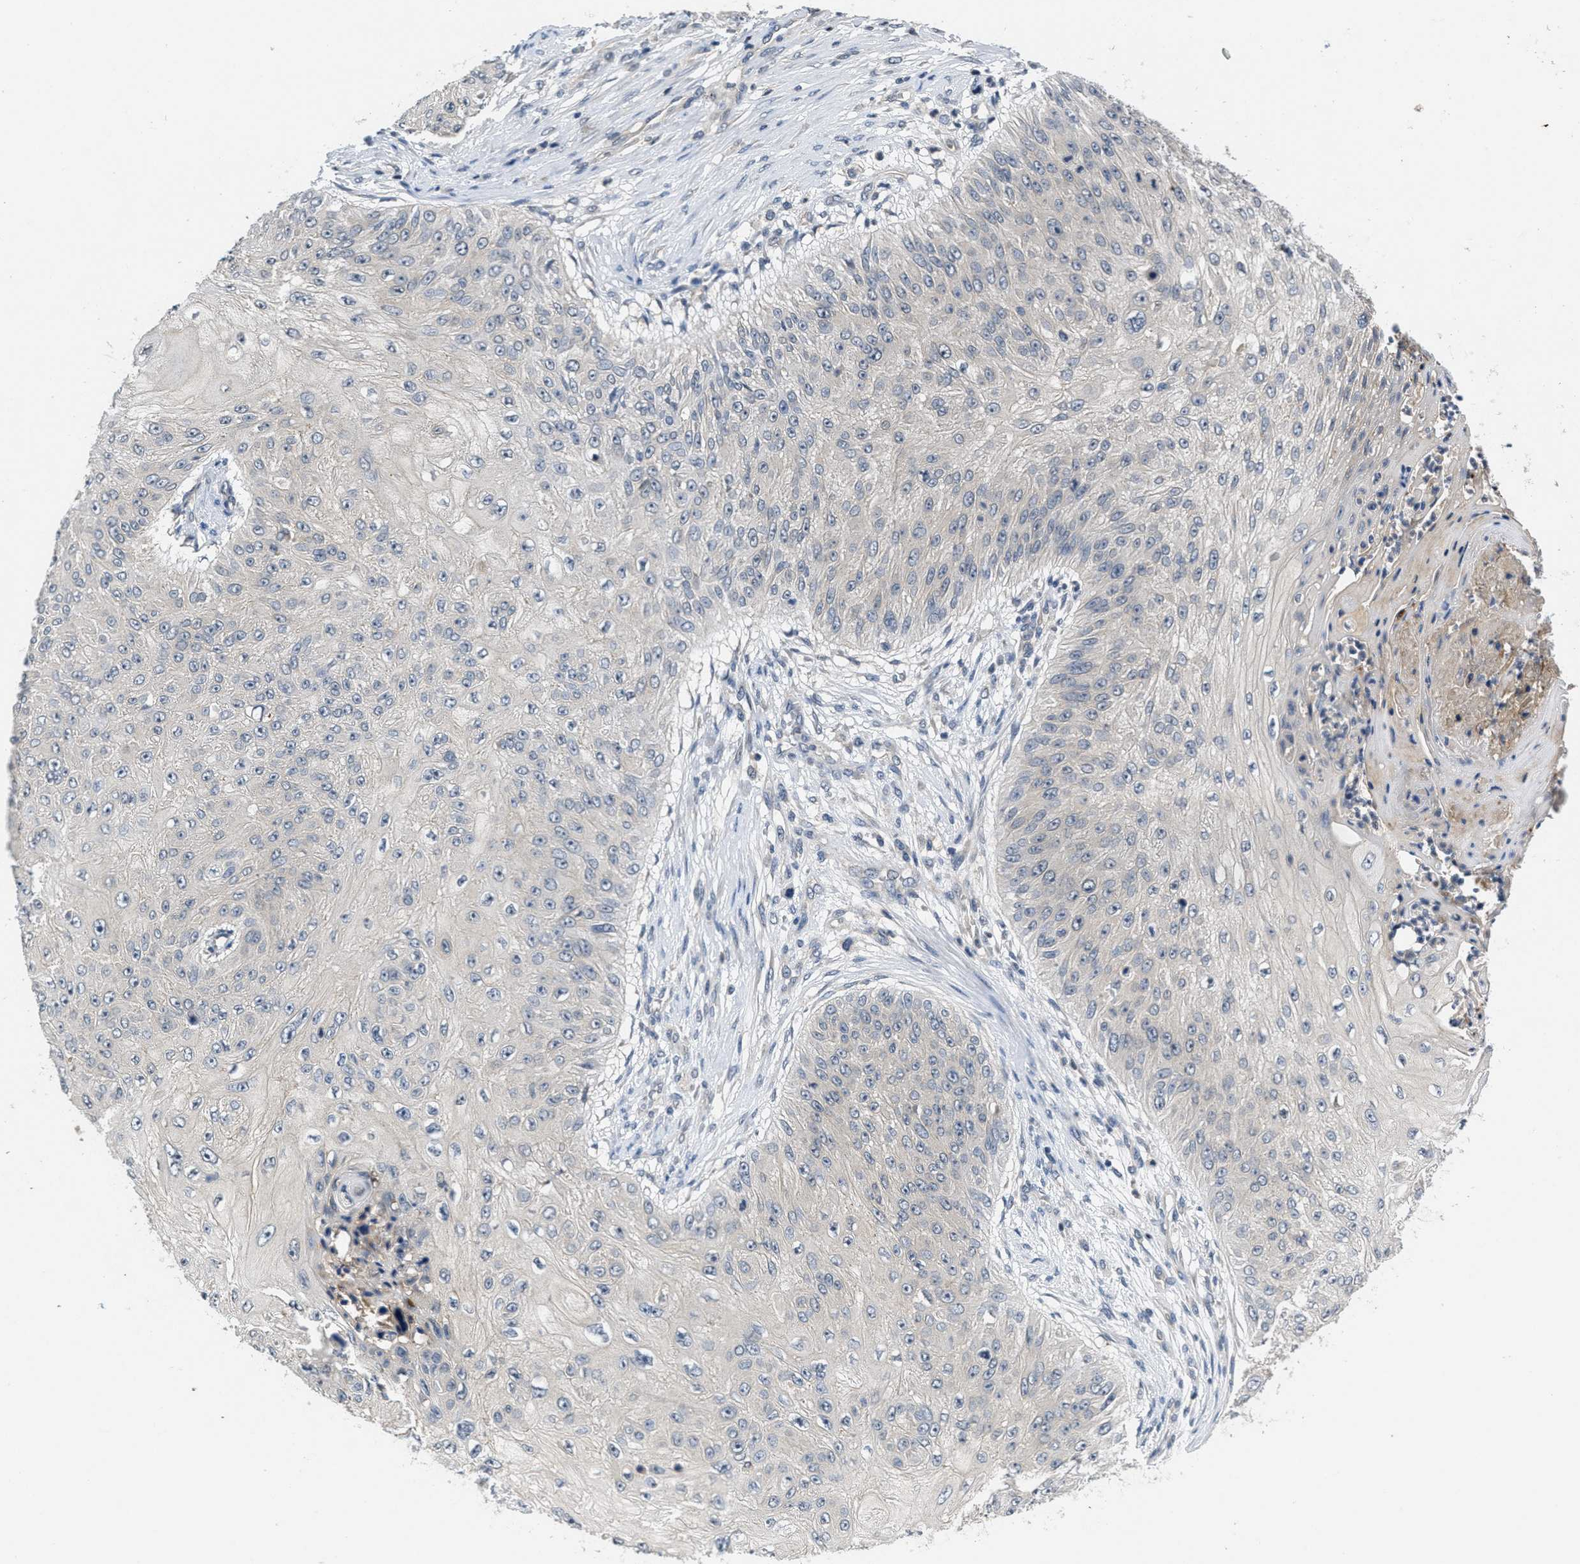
{"staining": {"intensity": "negative", "quantity": "none", "location": "none"}, "tissue": "skin cancer", "cell_type": "Tumor cells", "image_type": "cancer", "snomed": [{"axis": "morphology", "description": "Squamous cell carcinoma, NOS"}, {"axis": "topography", "description": "Skin"}], "caption": "Tumor cells are negative for brown protein staining in squamous cell carcinoma (skin). Brightfield microscopy of immunohistochemistry stained with DAB (3,3'-diaminobenzidine) (brown) and hematoxylin (blue), captured at high magnification.", "gene": "ANGPT1", "patient": {"sex": "female", "age": 80}}